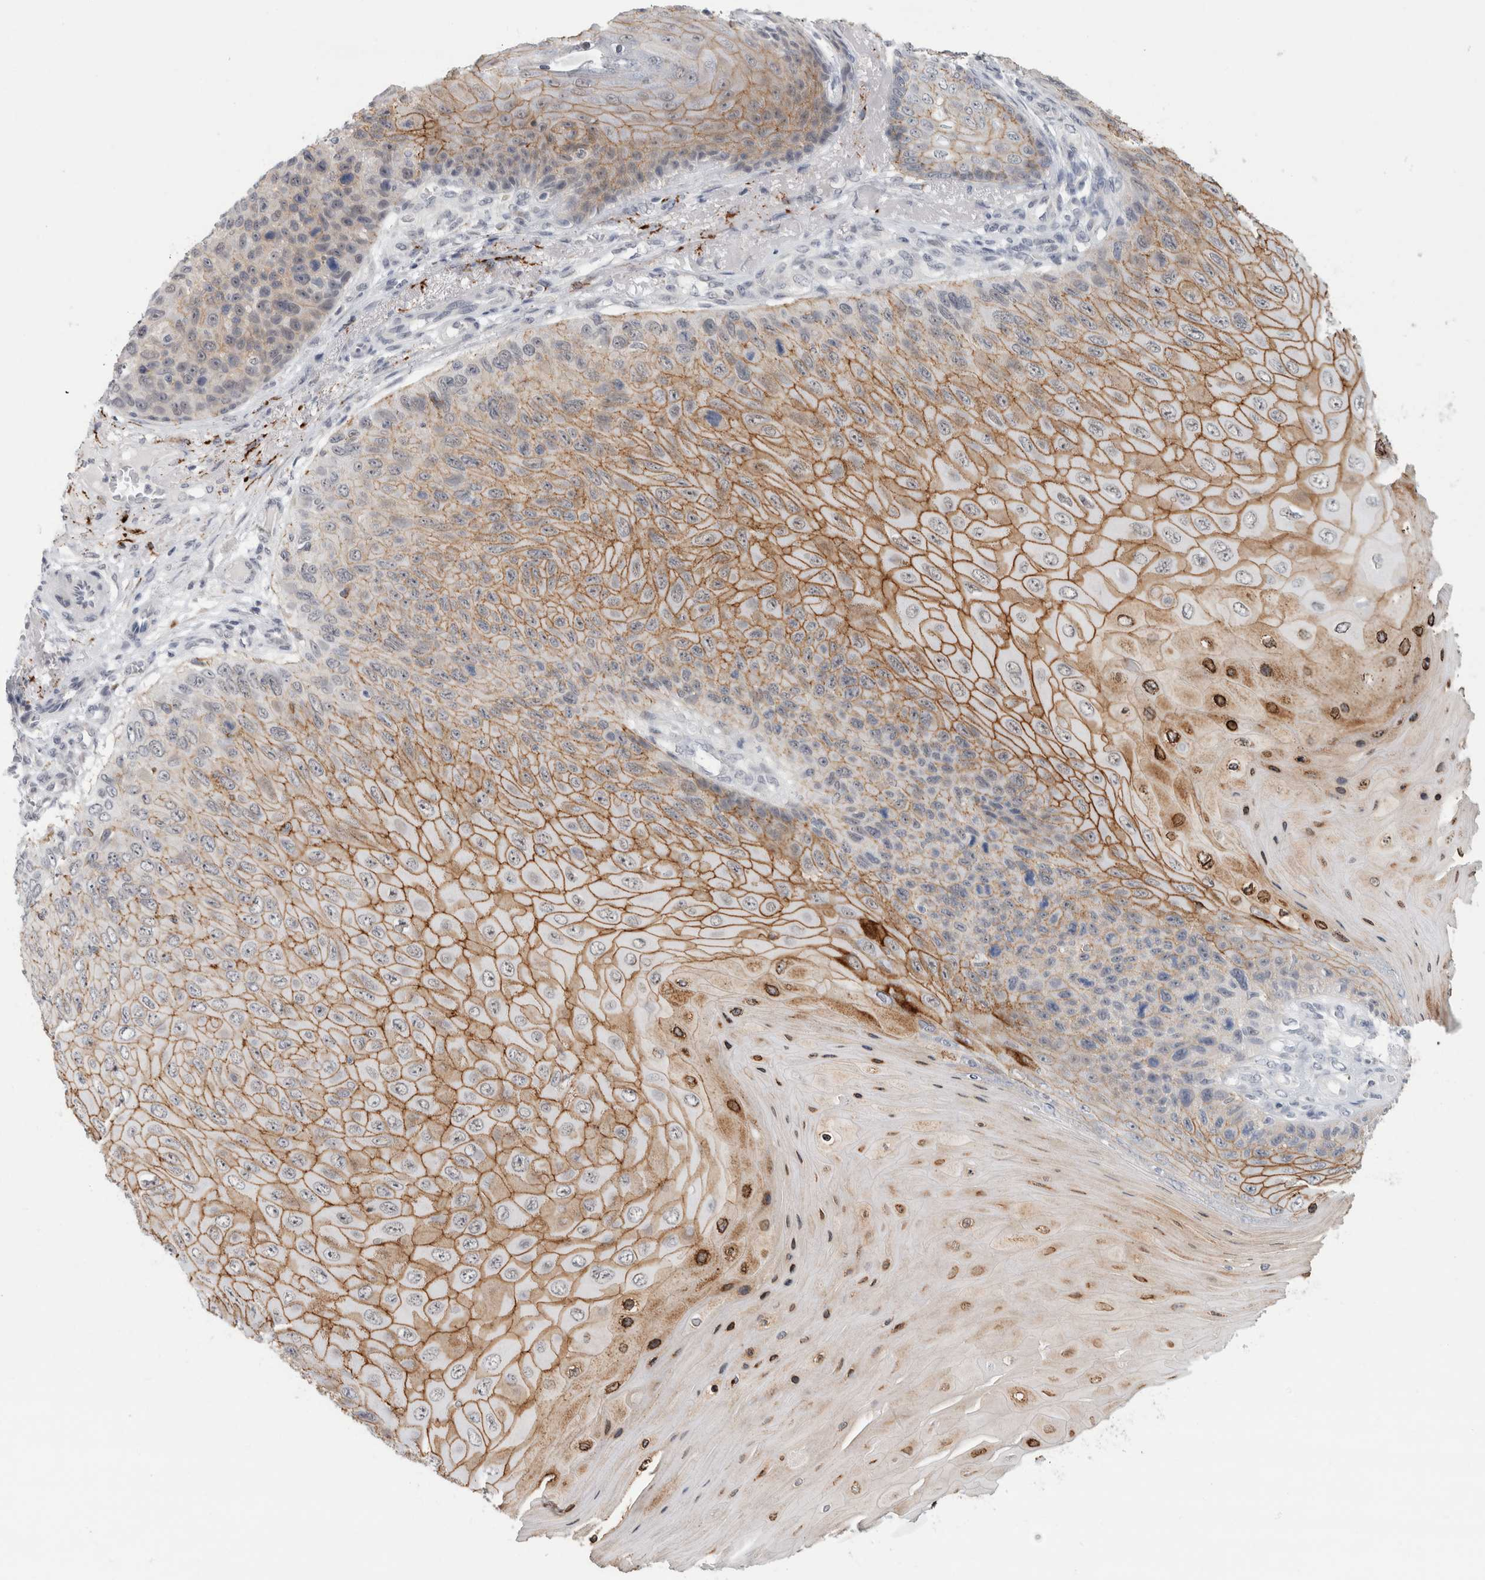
{"staining": {"intensity": "moderate", "quantity": "25%-75%", "location": "cytoplasmic/membranous"}, "tissue": "skin cancer", "cell_type": "Tumor cells", "image_type": "cancer", "snomed": [{"axis": "morphology", "description": "Squamous cell carcinoma, NOS"}, {"axis": "topography", "description": "Skin"}], "caption": "Skin cancer stained with a protein marker displays moderate staining in tumor cells.", "gene": "NIPA1", "patient": {"sex": "female", "age": 88}}